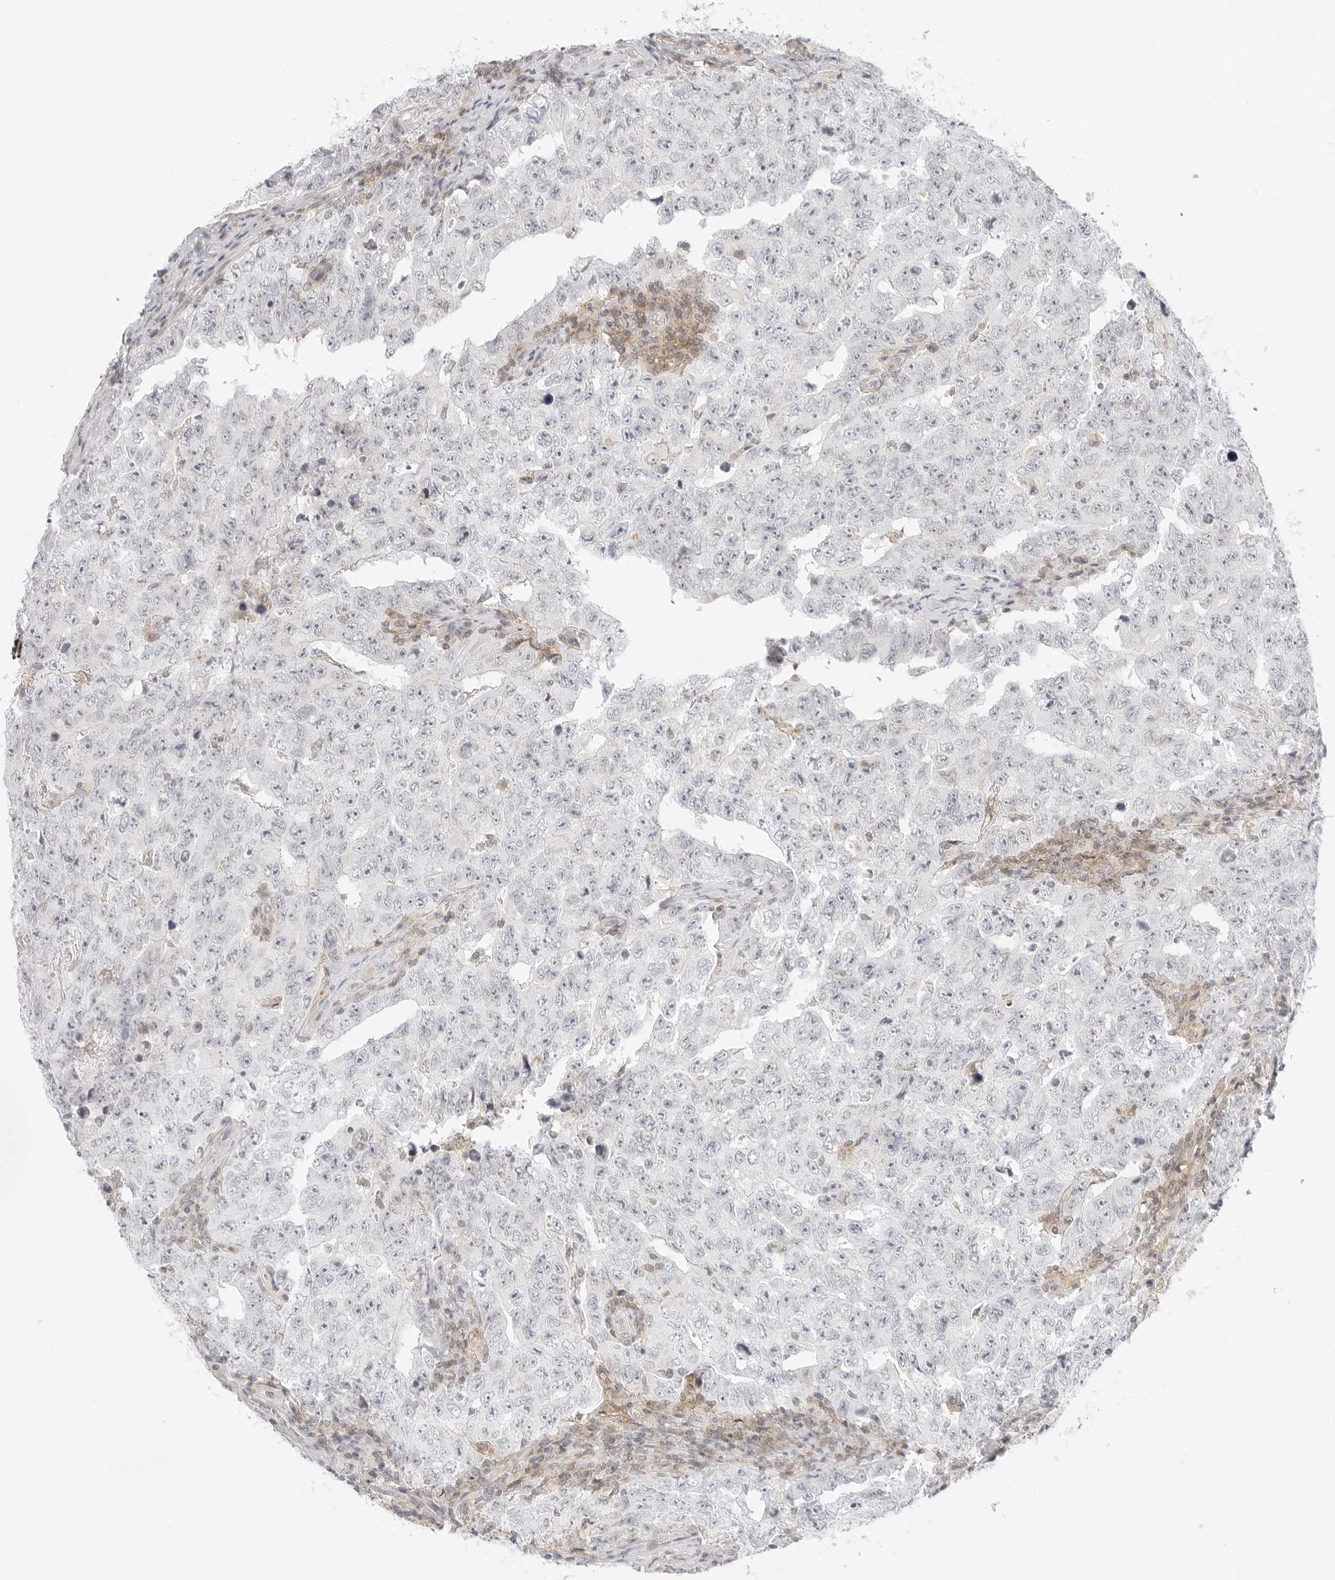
{"staining": {"intensity": "negative", "quantity": "none", "location": "none"}, "tissue": "testis cancer", "cell_type": "Tumor cells", "image_type": "cancer", "snomed": [{"axis": "morphology", "description": "Carcinoma, Embryonal, NOS"}, {"axis": "topography", "description": "Testis"}], "caption": "A micrograph of human embryonal carcinoma (testis) is negative for staining in tumor cells. (IHC, brightfield microscopy, high magnification).", "gene": "TNFRSF14", "patient": {"sex": "male", "age": 26}}